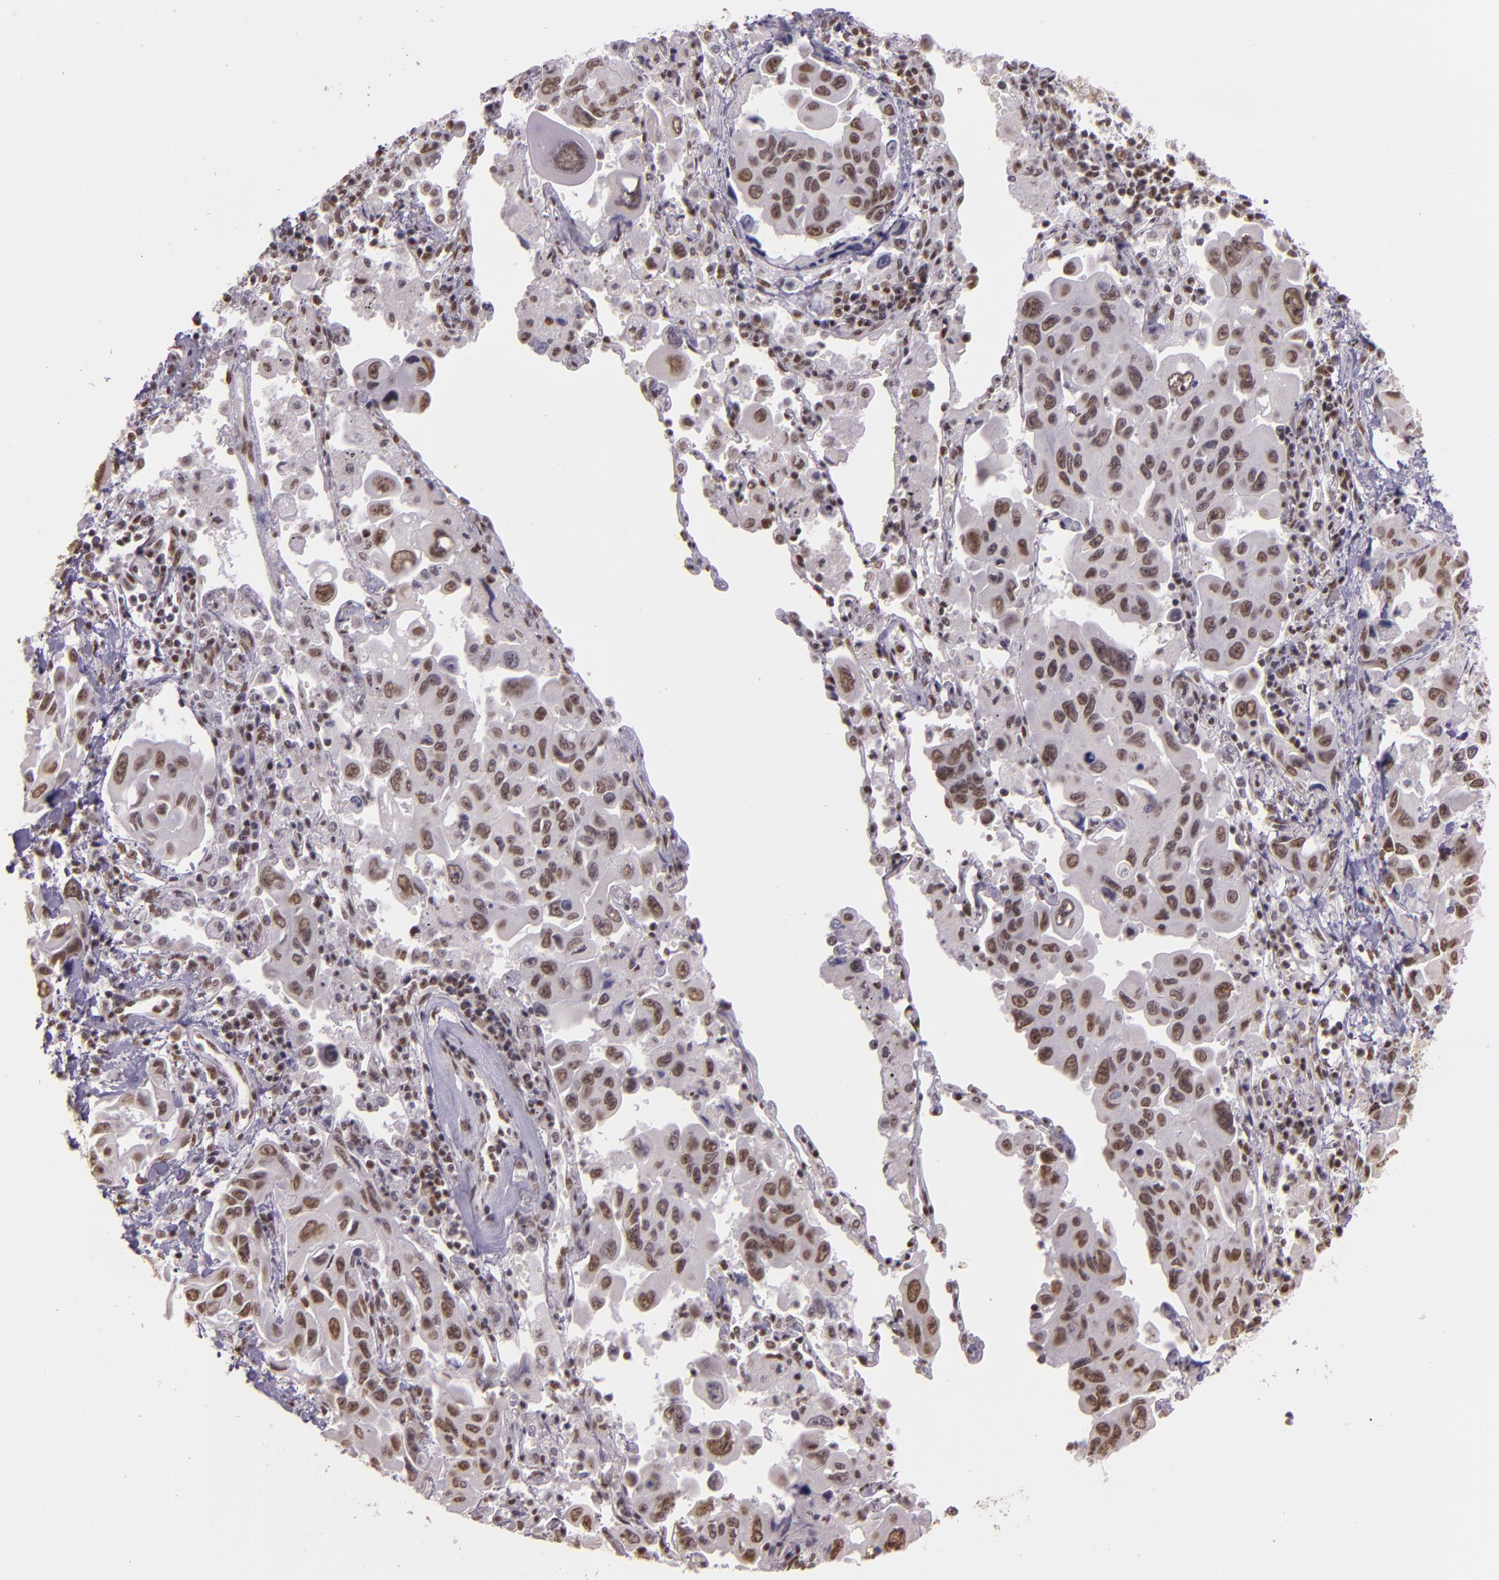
{"staining": {"intensity": "moderate", "quantity": ">75%", "location": "nuclear"}, "tissue": "lung cancer", "cell_type": "Tumor cells", "image_type": "cancer", "snomed": [{"axis": "morphology", "description": "Adenocarcinoma, NOS"}, {"axis": "topography", "description": "Lung"}], "caption": "DAB immunohistochemical staining of adenocarcinoma (lung) displays moderate nuclear protein expression in about >75% of tumor cells.", "gene": "USF1", "patient": {"sex": "male", "age": 64}}